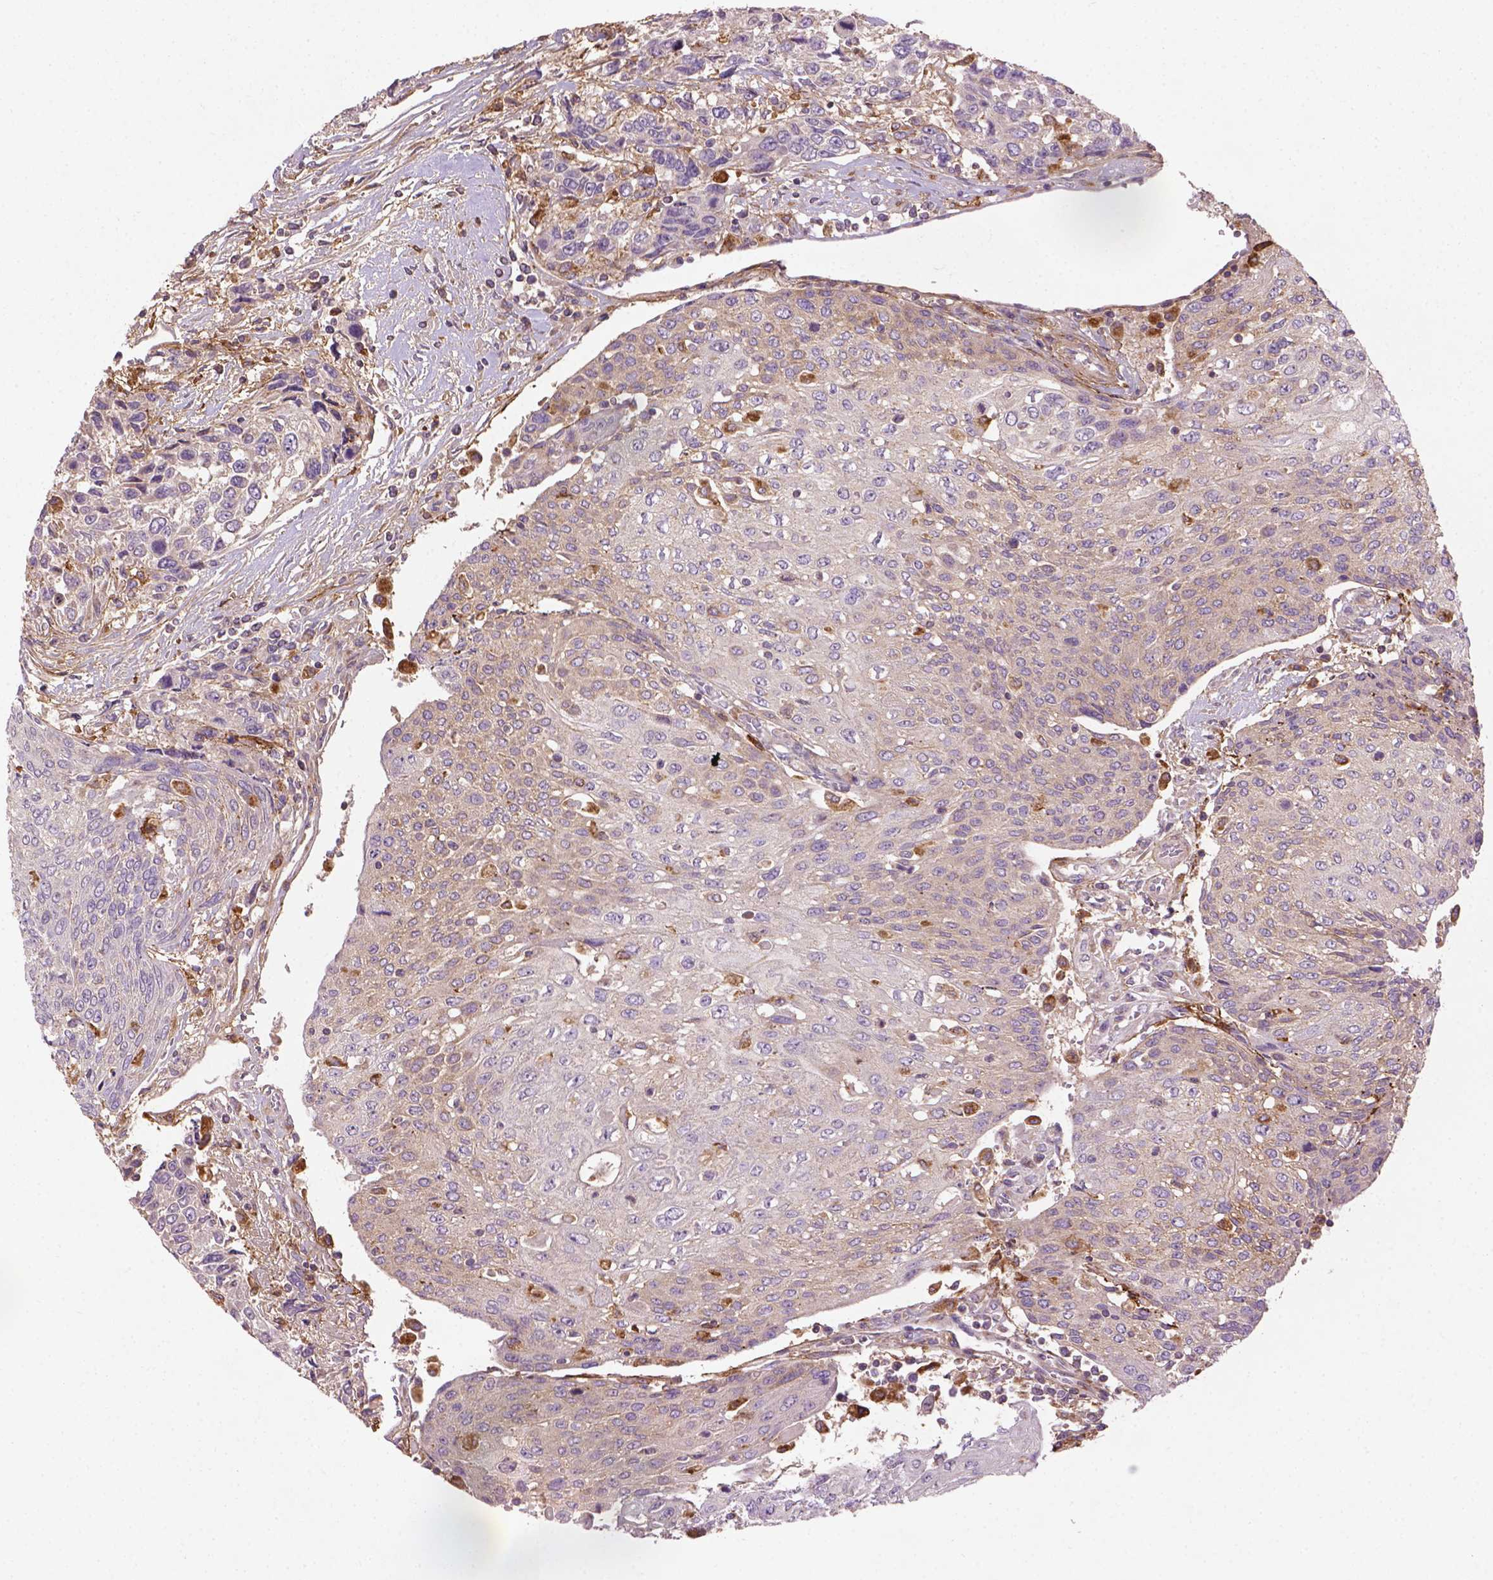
{"staining": {"intensity": "negative", "quantity": "none", "location": "none"}, "tissue": "urothelial cancer", "cell_type": "Tumor cells", "image_type": "cancer", "snomed": [{"axis": "morphology", "description": "Urothelial carcinoma, High grade"}, {"axis": "topography", "description": "Urinary bladder"}], "caption": "This is an immunohistochemistry (IHC) image of high-grade urothelial carcinoma. There is no positivity in tumor cells.", "gene": "LRRC3C", "patient": {"sex": "female", "age": 70}}